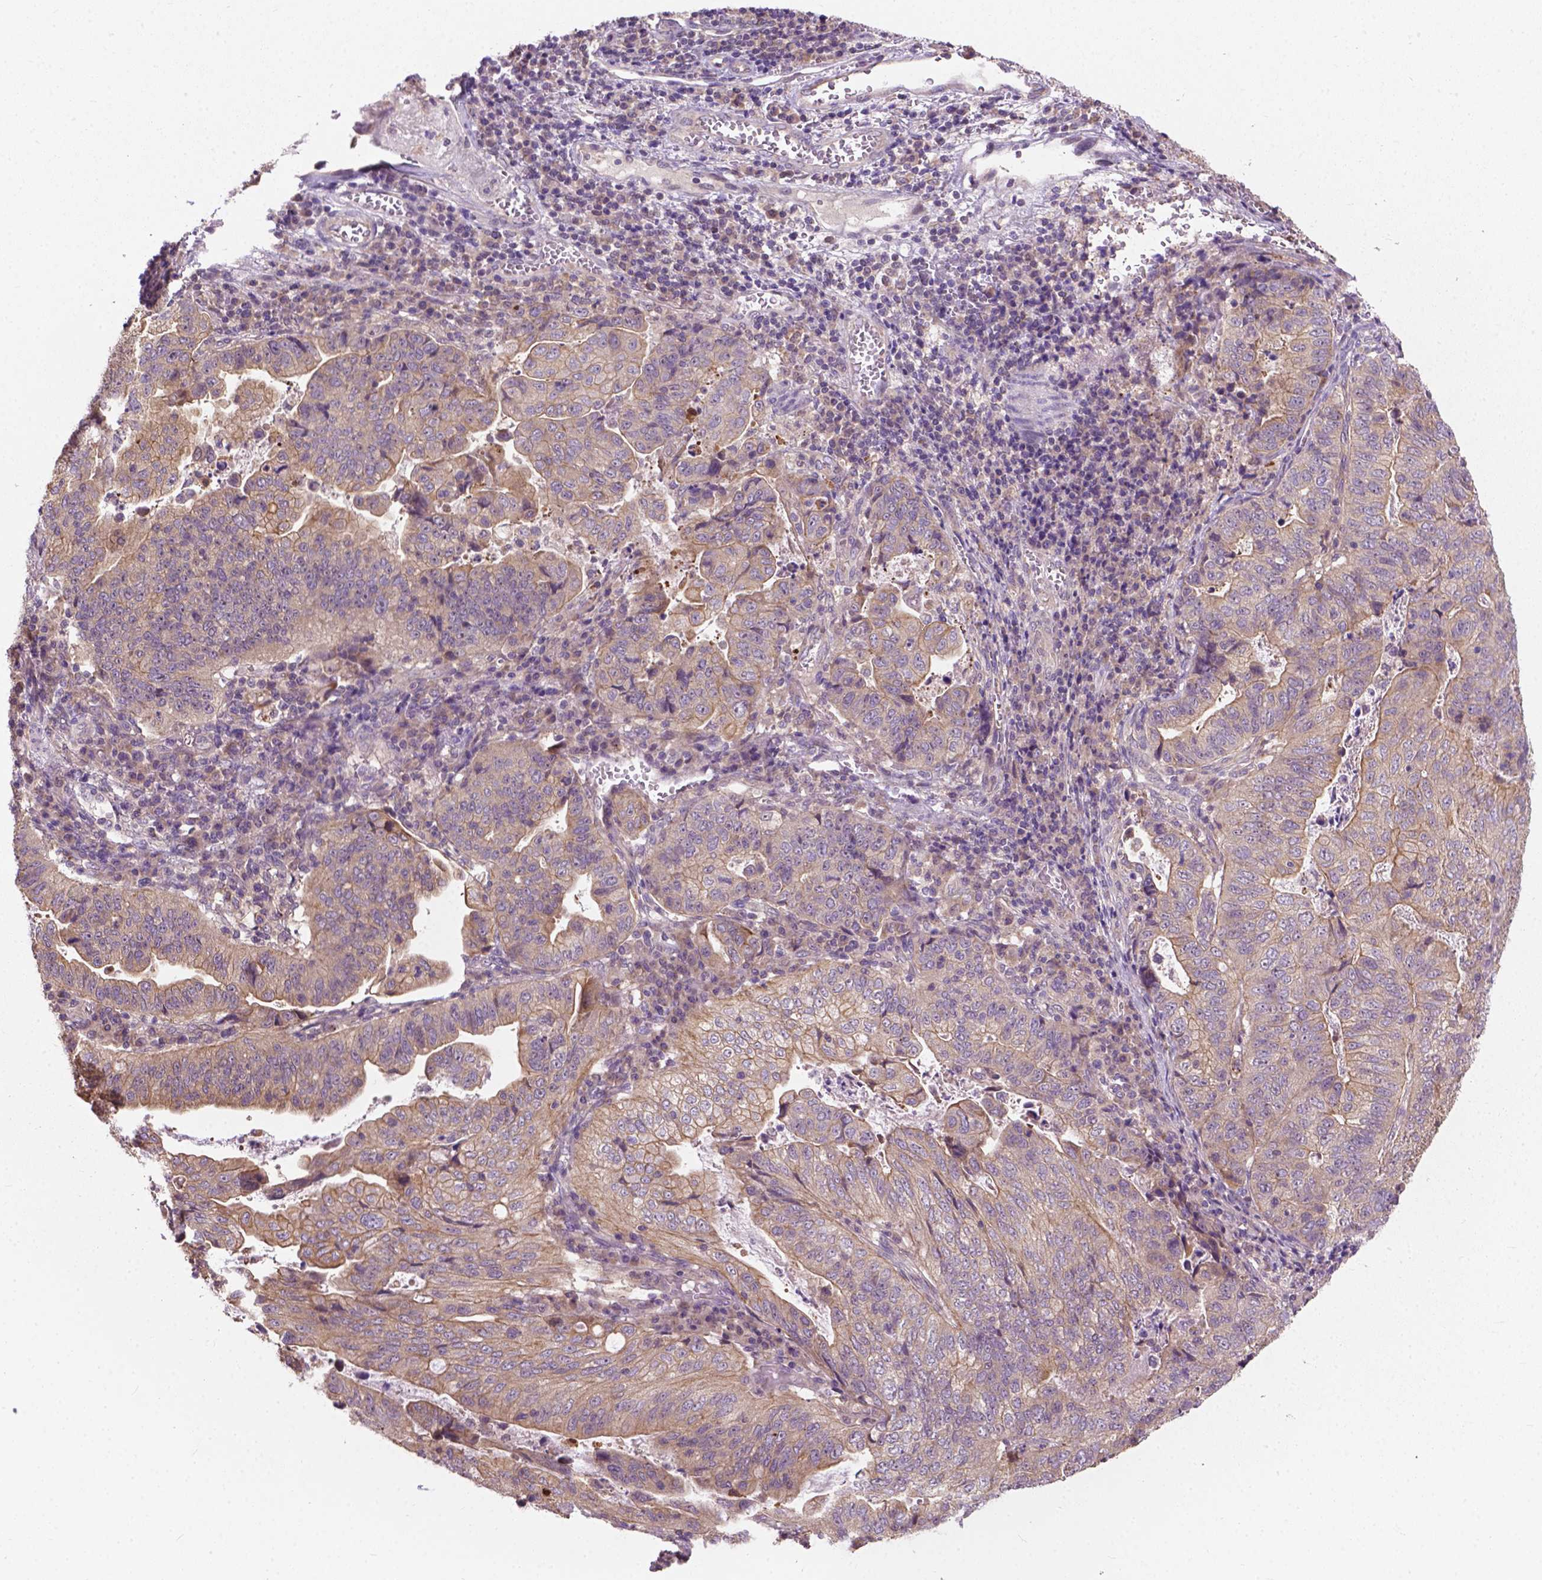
{"staining": {"intensity": "weak", "quantity": "<25%", "location": "cytoplasmic/membranous"}, "tissue": "stomach cancer", "cell_type": "Tumor cells", "image_type": "cancer", "snomed": [{"axis": "morphology", "description": "Adenocarcinoma, NOS"}, {"axis": "topography", "description": "Stomach, upper"}], "caption": "Immunohistochemistry histopathology image of neoplastic tissue: human stomach cancer (adenocarcinoma) stained with DAB (3,3'-diaminobenzidine) shows no significant protein expression in tumor cells.", "gene": "MZT1", "patient": {"sex": "female", "age": 67}}